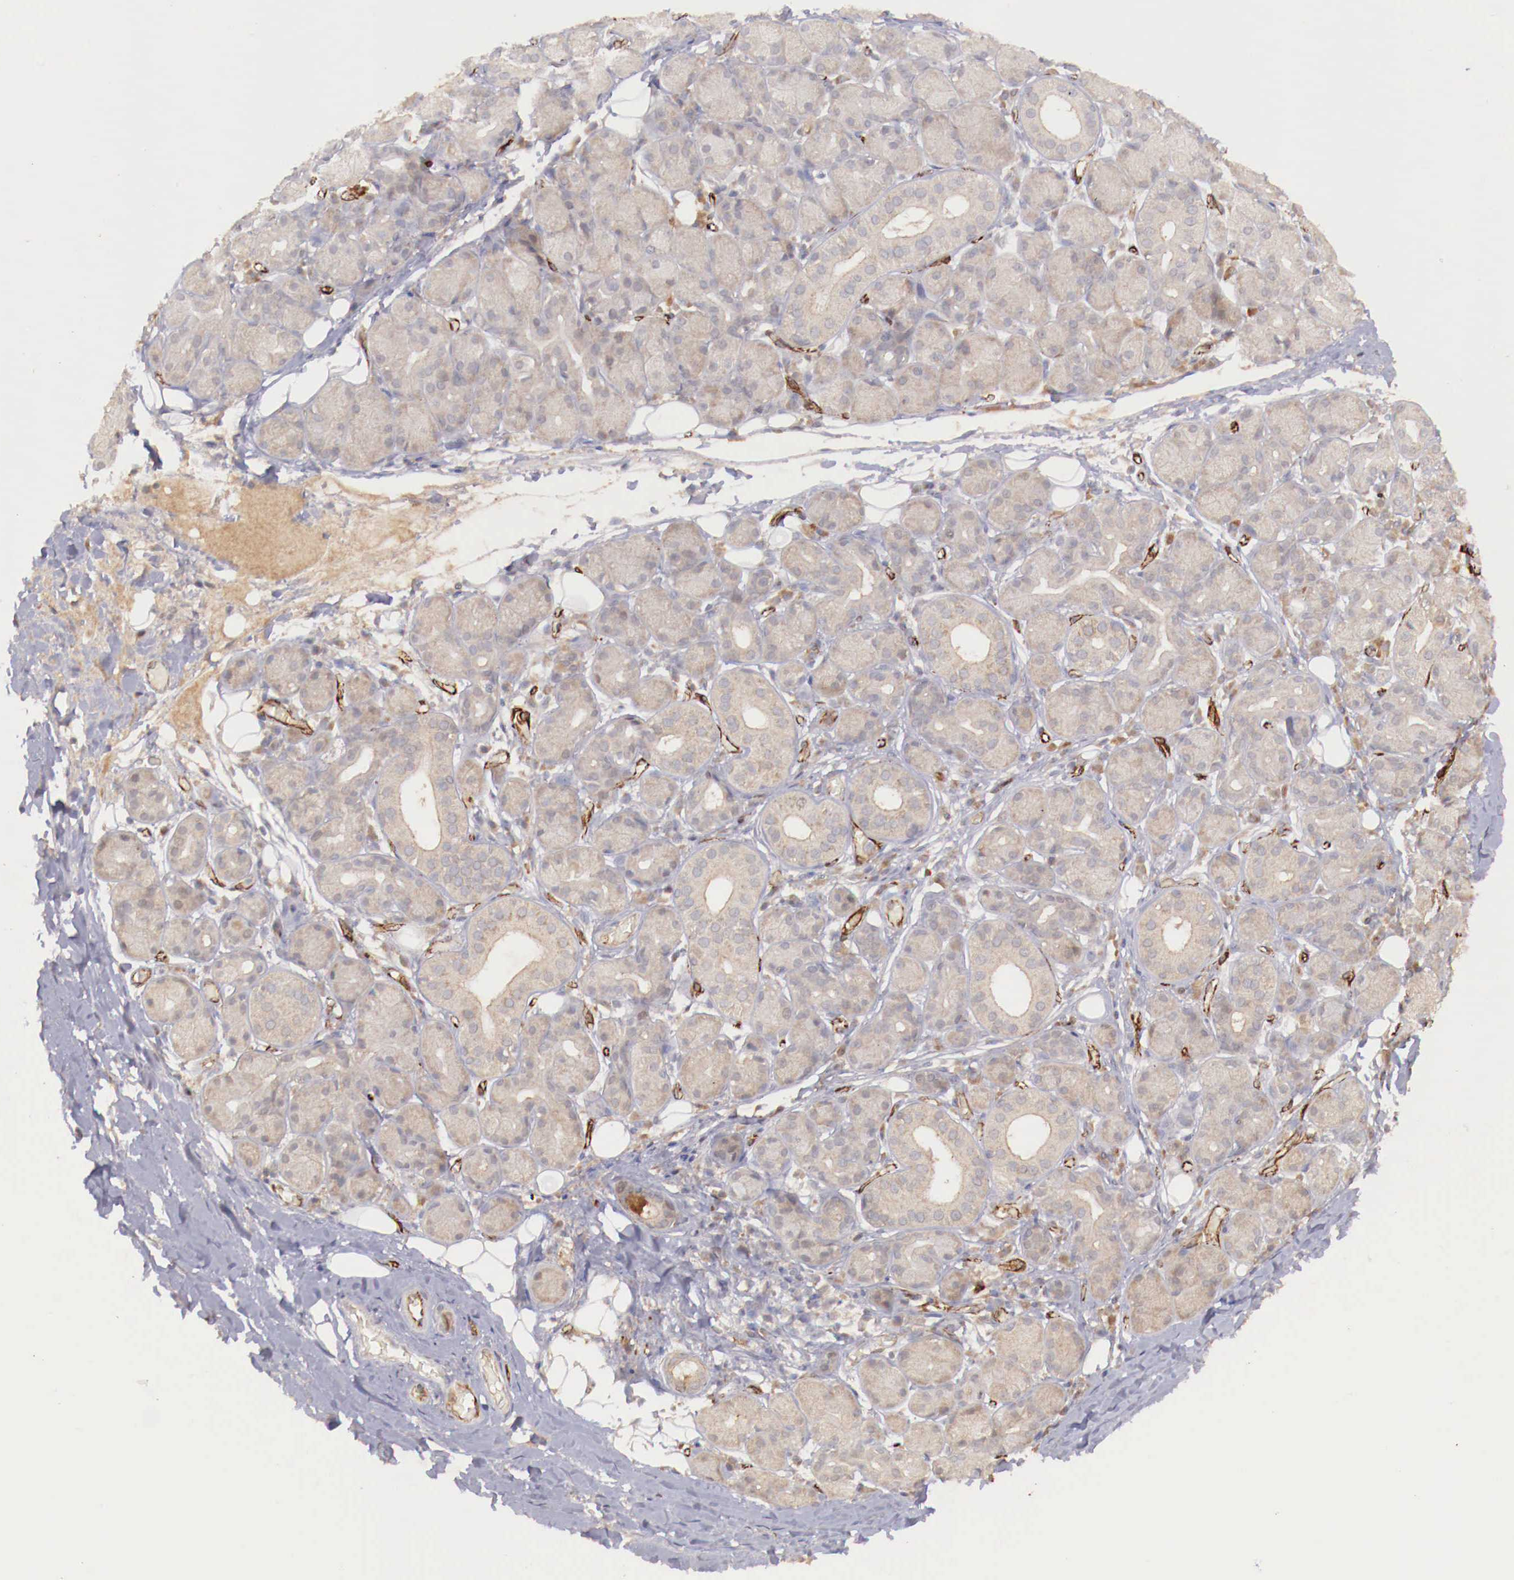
{"staining": {"intensity": "weak", "quantity": ">75%", "location": "cytoplasmic/membranous"}, "tissue": "salivary gland", "cell_type": "Glandular cells", "image_type": "normal", "snomed": [{"axis": "morphology", "description": "Normal tissue, NOS"}, {"axis": "topography", "description": "Salivary gland"}, {"axis": "topography", "description": "Peripheral nerve tissue"}], "caption": "Immunohistochemical staining of unremarkable human salivary gland shows >75% levels of weak cytoplasmic/membranous protein positivity in approximately >75% of glandular cells. The protein is stained brown, and the nuclei are stained in blue (DAB (3,3'-diaminobenzidine) IHC with brightfield microscopy, high magnification).", "gene": "WT1", "patient": {"sex": "male", "age": 62}}